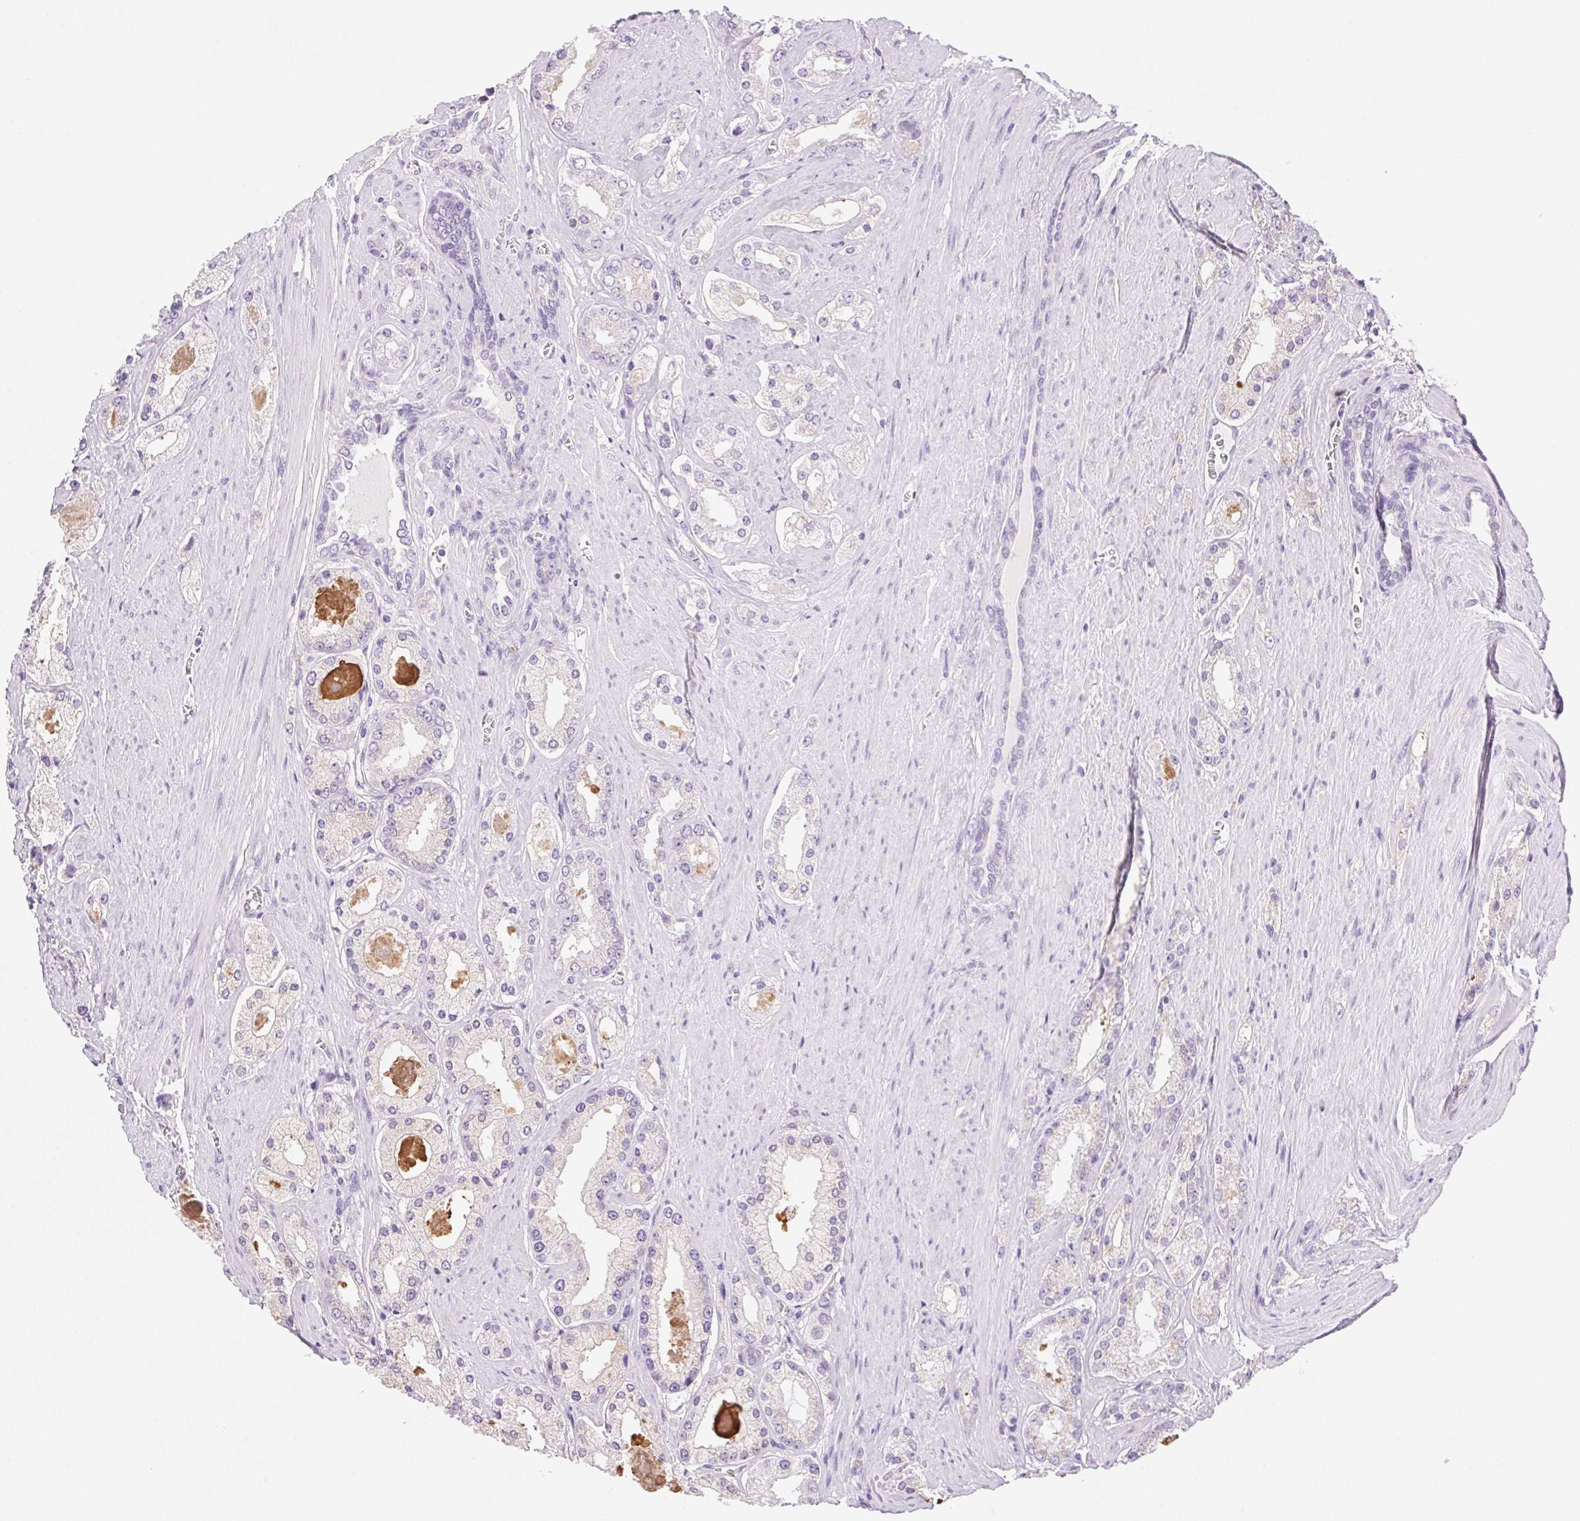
{"staining": {"intensity": "weak", "quantity": "<25%", "location": "cytoplasmic/membranous"}, "tissue": "prostate cancer", "cell_type": "Tumor cells", "image_type": "cancer", "snomed": [{"axis": "morphology", "description": "Adenocarcinoma, High grade"}, {"axis": "topography", "description": "Prostate"}], "caption": "The histopathology image exhibits no significant positivity in tumor cells of high-grade adenocarcinoma (prostate).", "gene": "SERPINB3", "patient": {"sex": "male", "age": 67}}